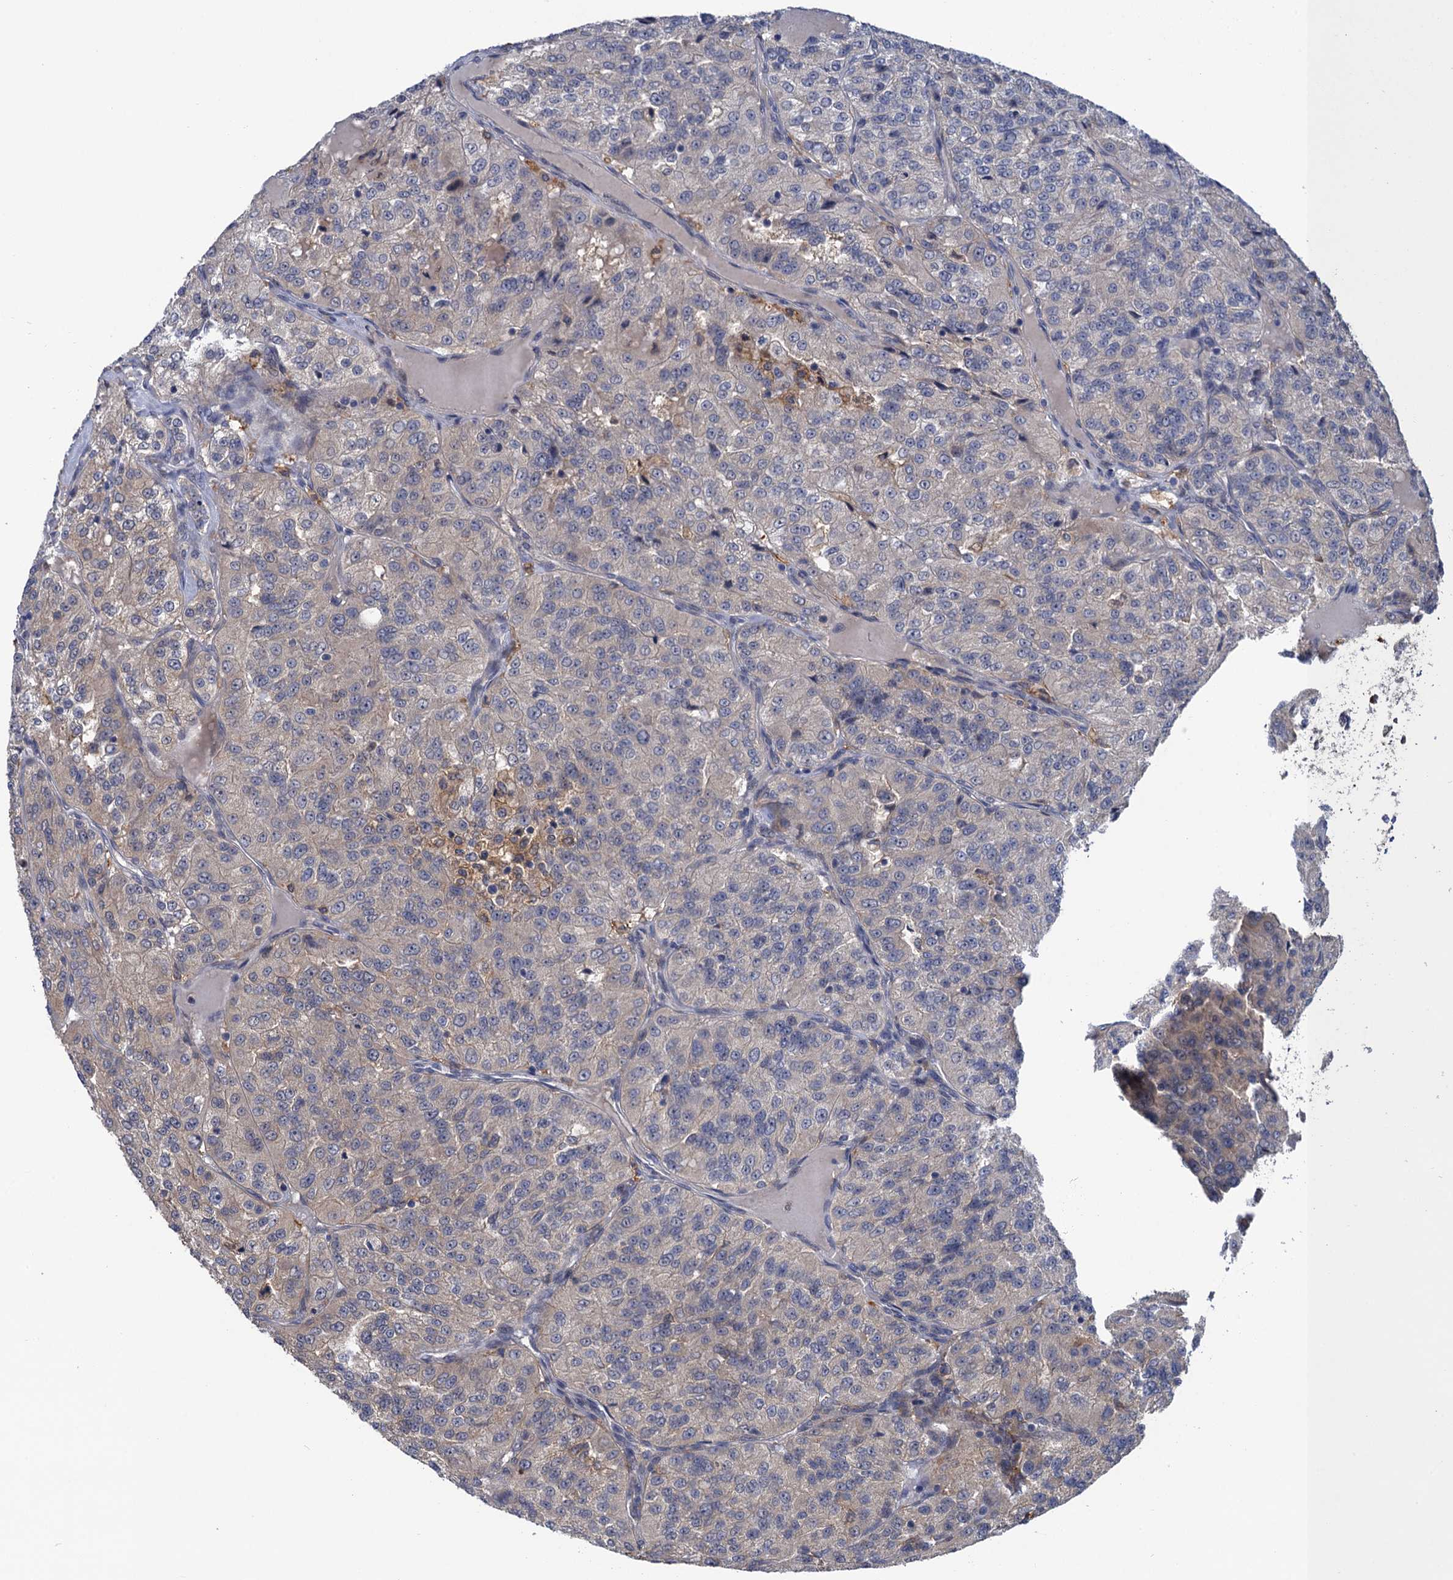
{"staining": {"intensity": "negative", "quantity": "none", "location": "none"}, "tissue": "renal cancer", "cell_type": "Tumor cells", "image_type": "cancer", "snomed": [{"axis": "morphology", "description": "Adenocarcinoma, NOS"}, {"axis": "topography", "description": "Kidney"}], "caption": "A photomicrograph of human renal cancer is negative for staining in tumor cells.", "gene": "NEK8", "patient": {"sex": "female", "age": 63}}